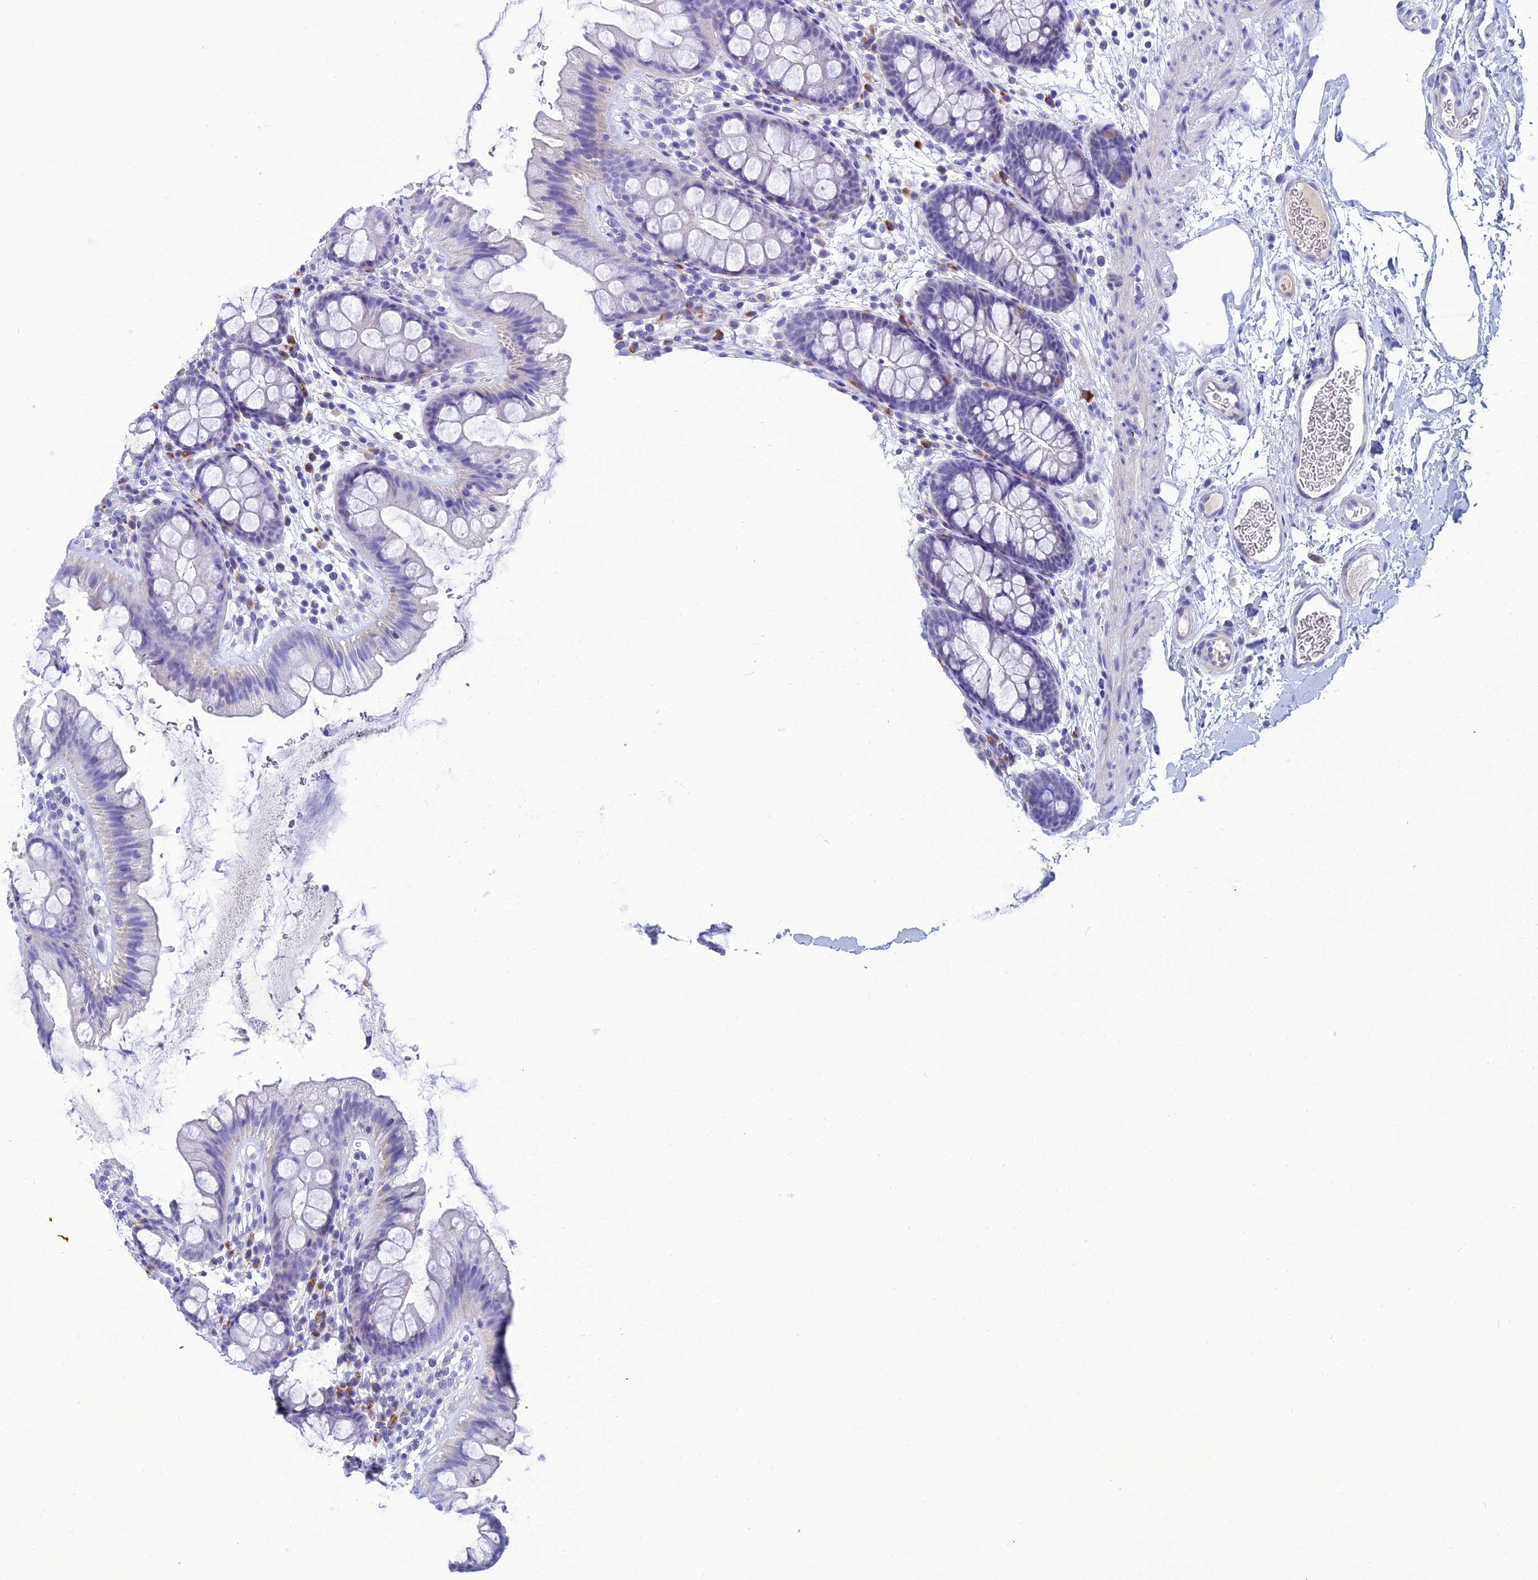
{"staining": {"intensity": "negative", "quantity": "none", "location": "none"}, "tissue": "colon", "cell_type": "Endothelial cells", "image_type": "normal", "snomed": [{"axis": "morphology", "description": "Normal tissue, NOS"}, {"axis": "topography", "description": "Colon"}], "caption": "Histopathology image shows no protein staining in endothelial cells of unremarkable colon. (Stains: DAB IHC with hematoxylin counter stain, Microscopy: brightfield microscopy at high magnification).", "gene": "CRB2", "patient": {"sex": "female", "age": 62}}